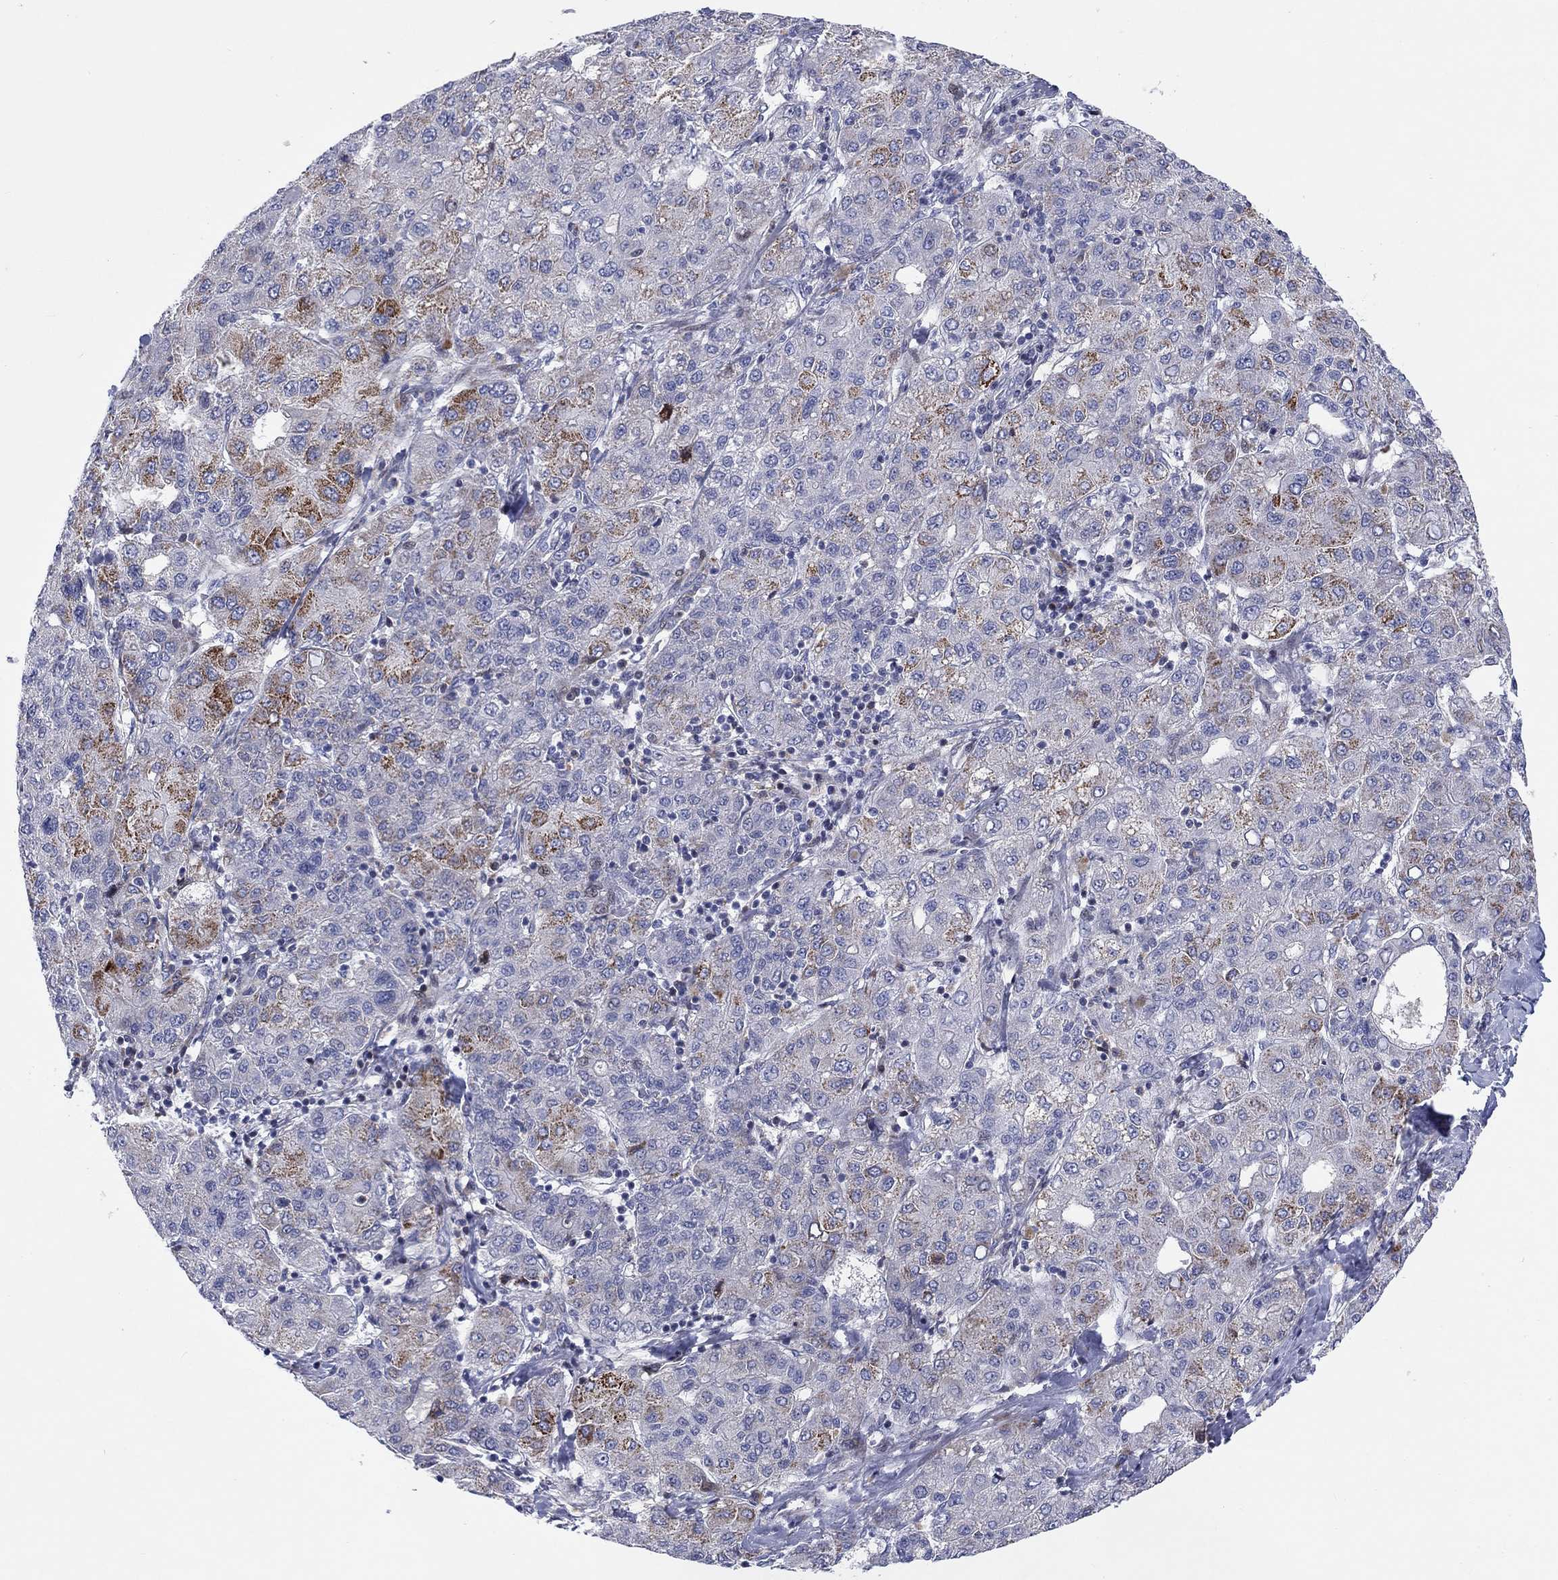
{"staining": {"intensity": "strong", "quantity": "<25%", "location": "cytoplasmic/membranous"}, "tissue": "liver cancer", "cell_type": "Tumor cells", "image_type": "cancer", "snomed": [{"axis": "morphology", "description": "Carcinoma, Hepatocellular, NOS"}, {"axis": "topography", "description": "Liver"}], "caption": "DAB (3,3'-diaminobenzidine) immunohistochemical staining of hepatocellular carcinoma (liver) reveals strong cytoplasmic/membranous protein positivity in about <25% of tumor cells.", "gene": "ARHGAP36", "patient": {"sex": "male", "age": 65}}